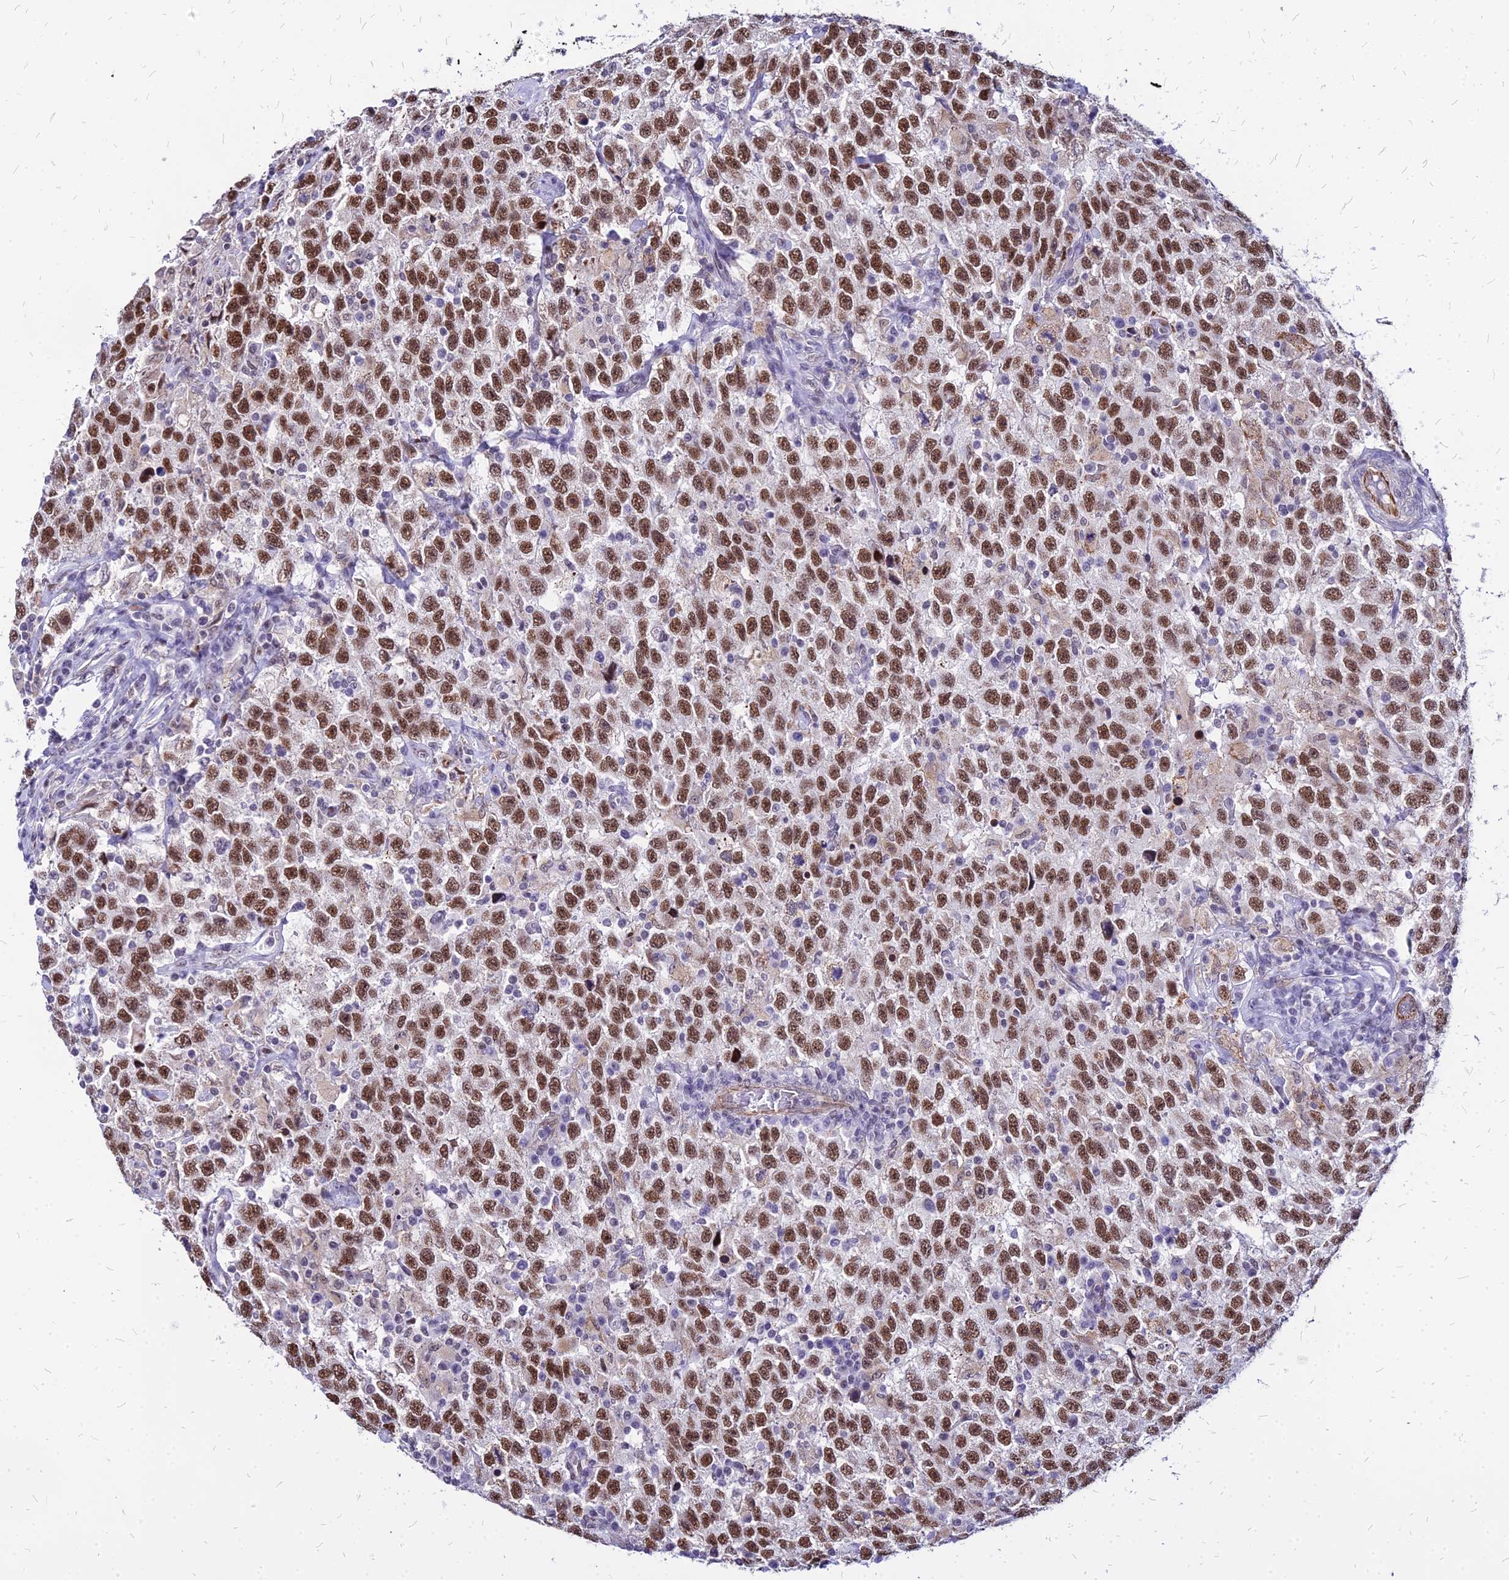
{"staining": {"intensity": "moderate", "quantity": ">75%", "location": "nuclear"}, "tissue": "testis cancer", "cell_type": "Tumor cells", "image_type": "cancer", "snomed": [{"axis": "morphology", "description": "Seminoma, NOS"}, {"axis": "topography", "description": "Testis"}], "caption": "A high-resolution photomicrograph shows immunohistochemistry staining of testis cancer, which reveals moderate nuclear expression in about >75% of tumor cells. The staining is performed using DAB brown chromogen to label protein expression. The nuclei are counter-stained blue using hematoxylin.", "gene": "FDX2", "patient": {"sex": "male", "age": 41}}